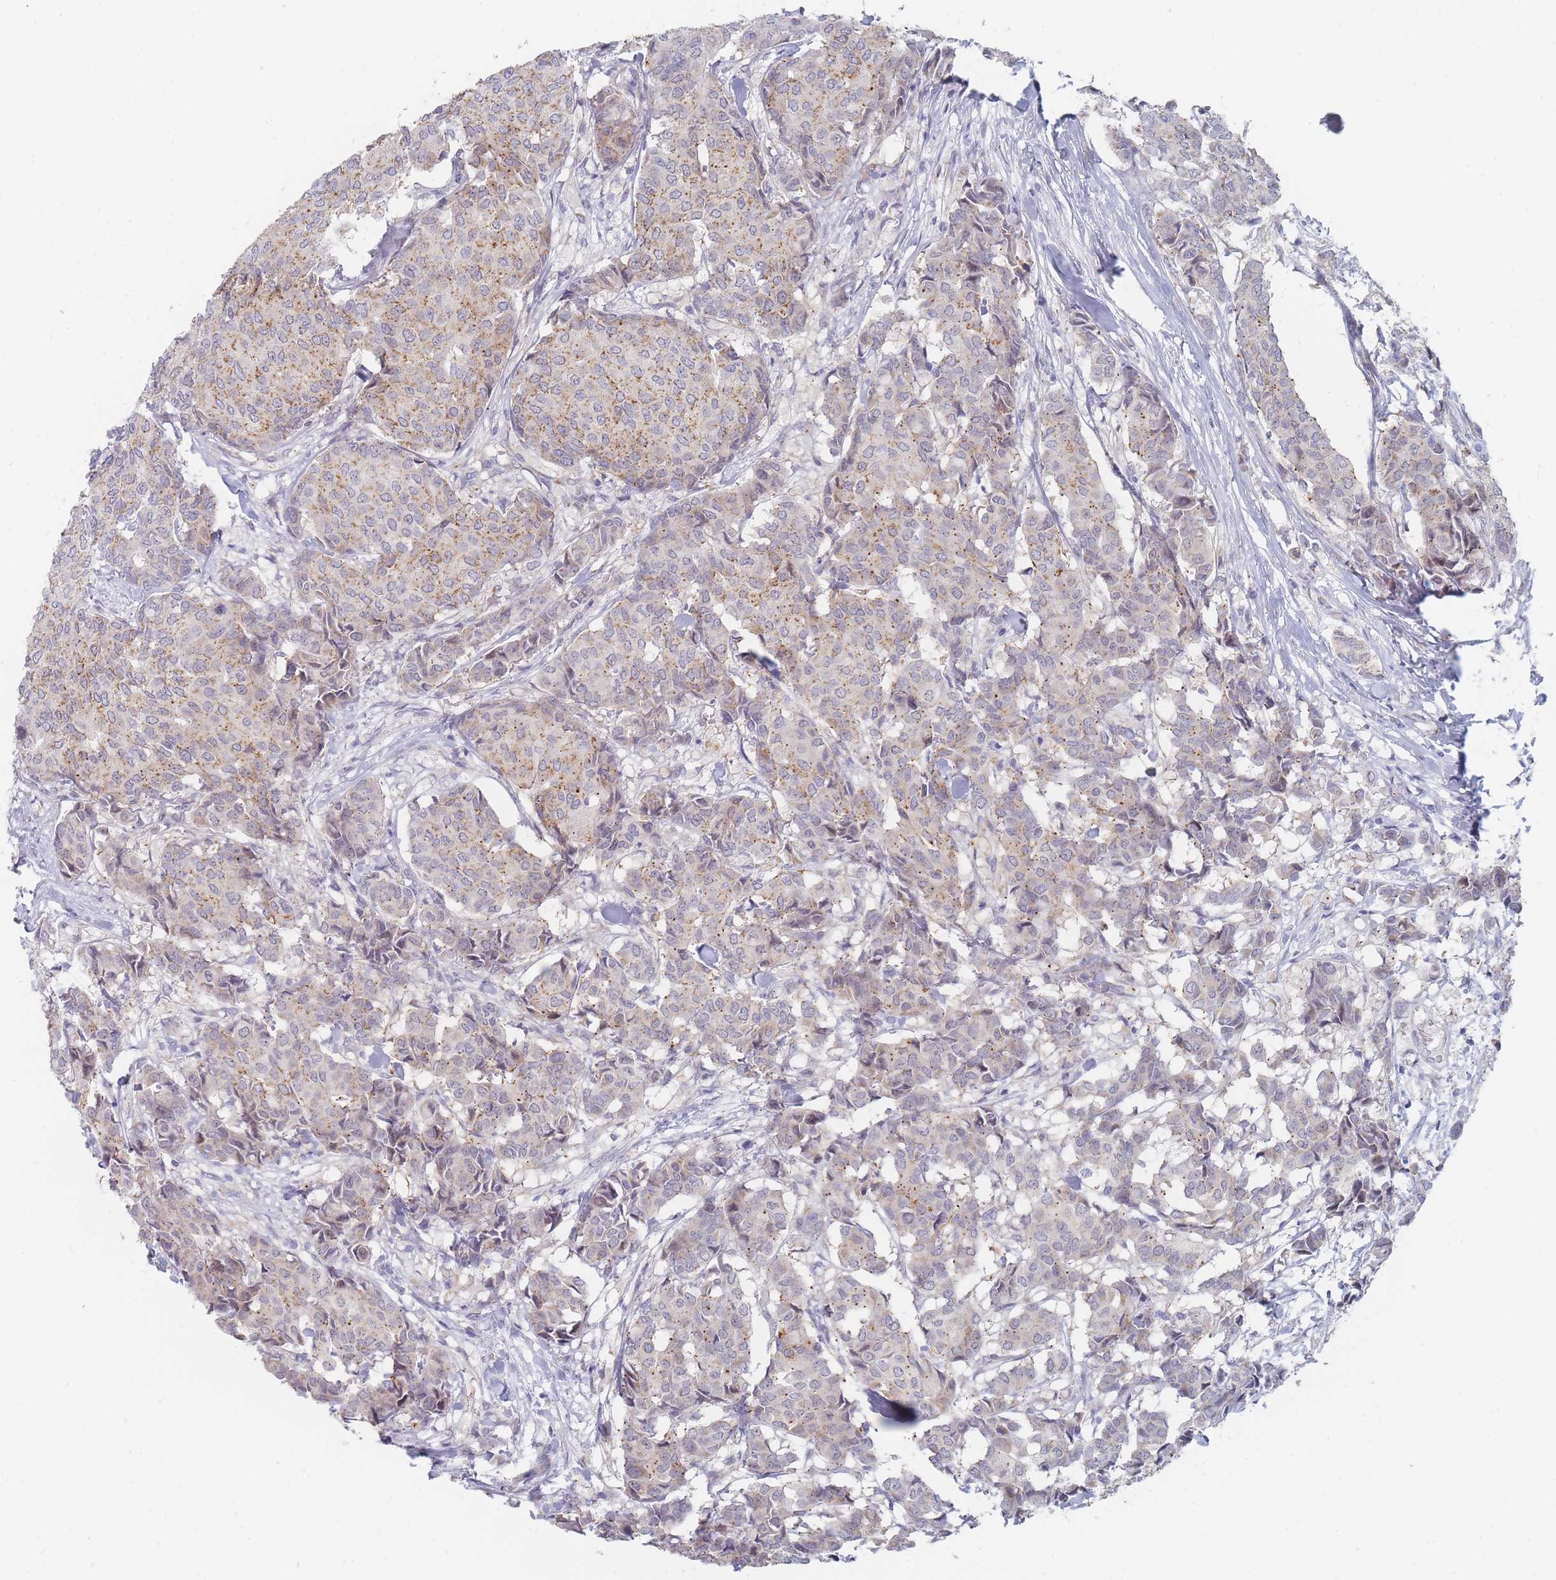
{"staining": {"intensity": "weak", "quantity": "25%-75%", "location": "cytoplasmic/membranous"}, "tissue": "breast cancer", "cell_type": "Tumor cells", "image_type": "cancer", "snomed": [{"axis": "morphology", "description": "Duct carcinoma"}, {"axis": "topography", "description": "Breast"}], "caption": "DAB immunohistochemical staining of human breast cancer displays weak cytoplasmic/membranous protein staining in approximately 25%-75% of tumor cells. (brown staining indicates protein expression, while blue staining denotes nuclei).", "gene": "RNF8", "patient": {"sex": "female", "age": 75}}